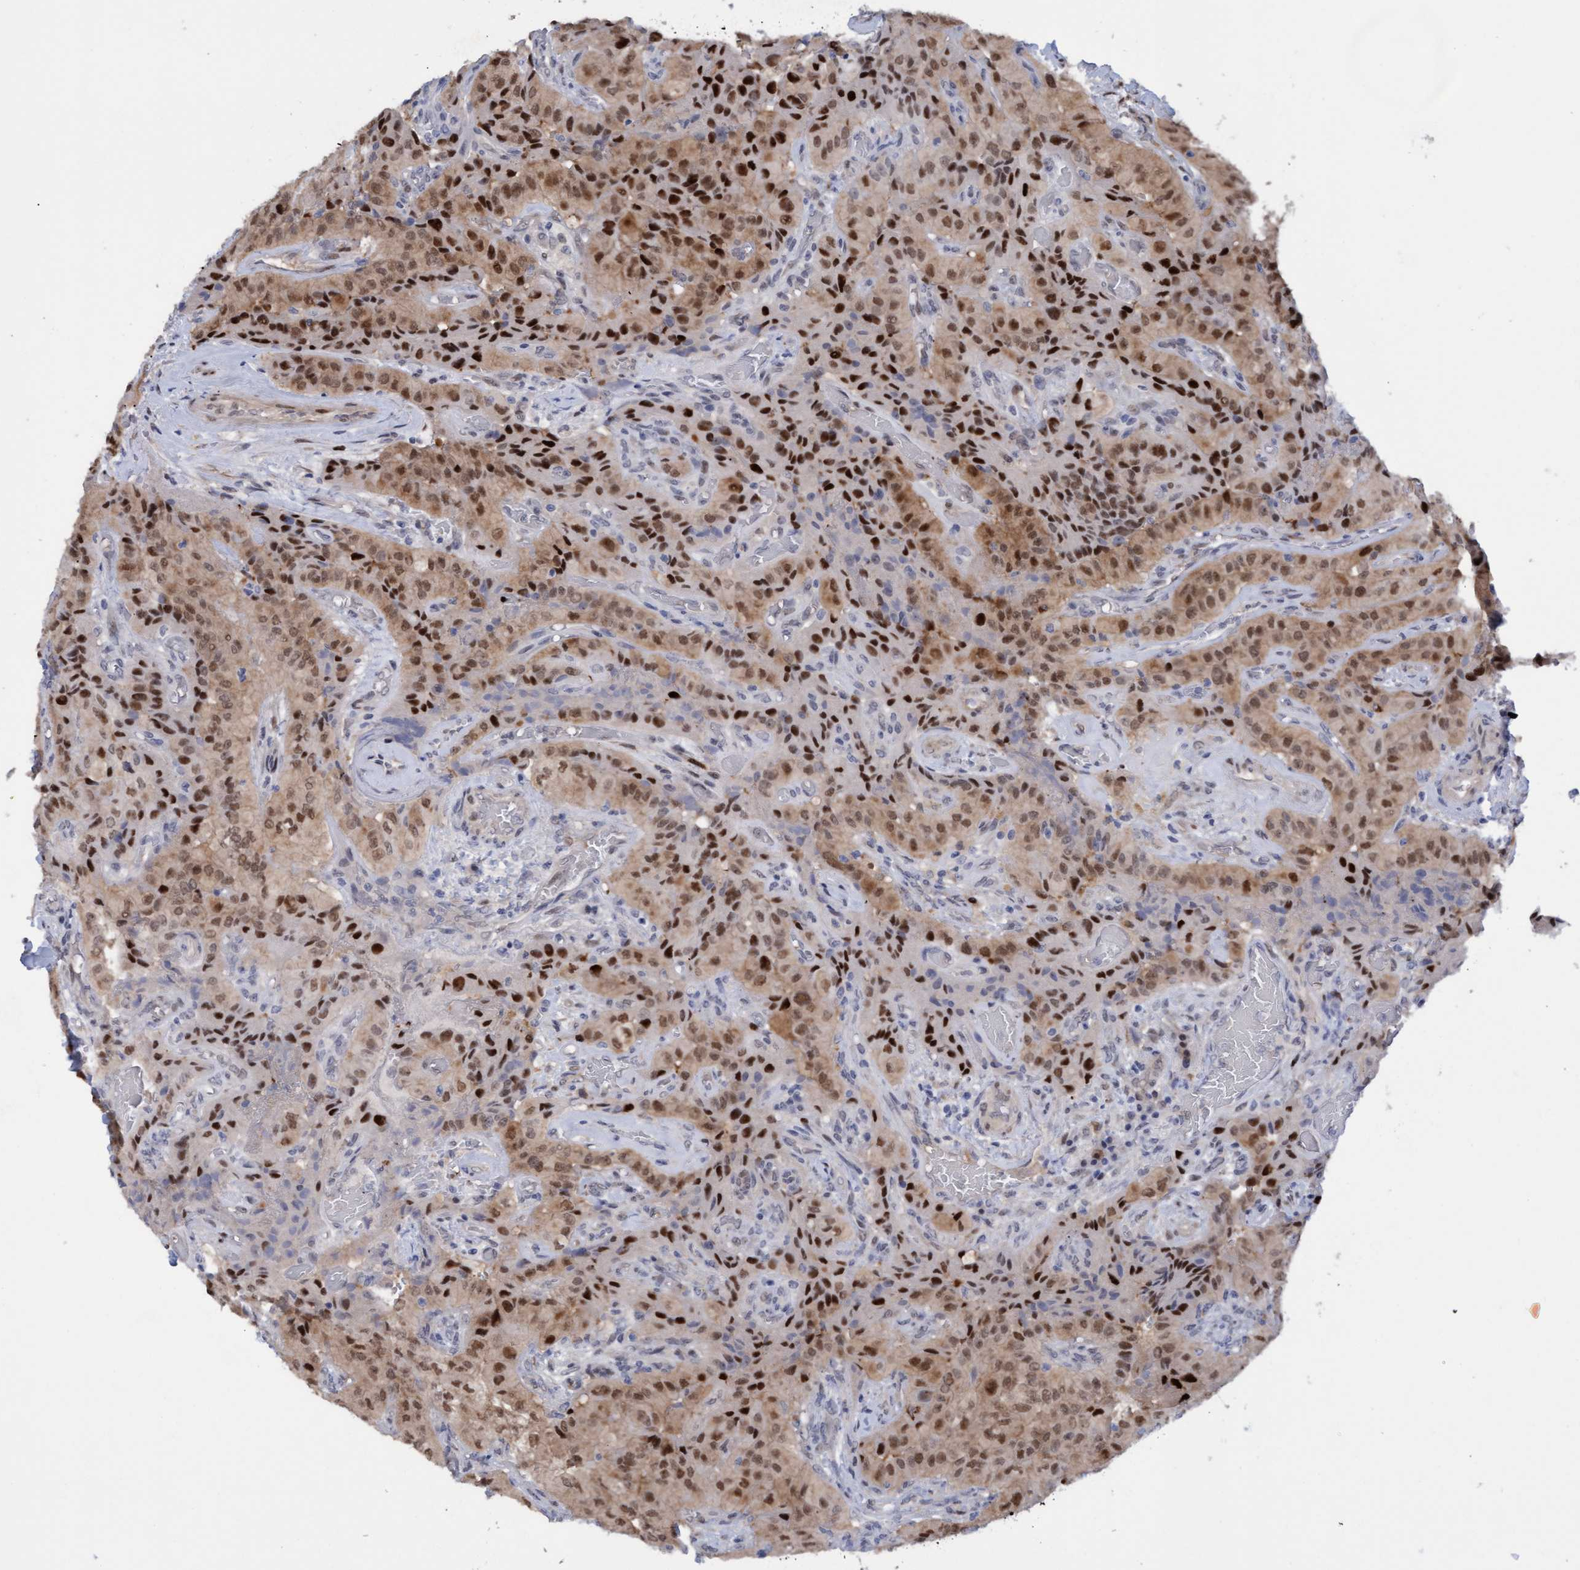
{"staining": {"intensity": "strong", "quantity": ">75%", "location": "cytoplasmic/membranous,nuclear"}, "tissue": "thyroid cancer", "cell_type": "Tumor cells", "image_type": "cancer", "snomed": [{"axis": "morphology", "description": "Papillary adenocarcinoma, NOS"}, {"axis": "topography", "description": "Thyroid gland"}], "caption": "Immunohistochemistry (IHC) of human papillary adenocarcinoma (thyroid) displays high levels of strong cytoplasmic/membranous and nuclear positivity in approximately >75% of tumor cells.", "gene": "PINX1", "patient": {"sex": "female", "age": 59}}